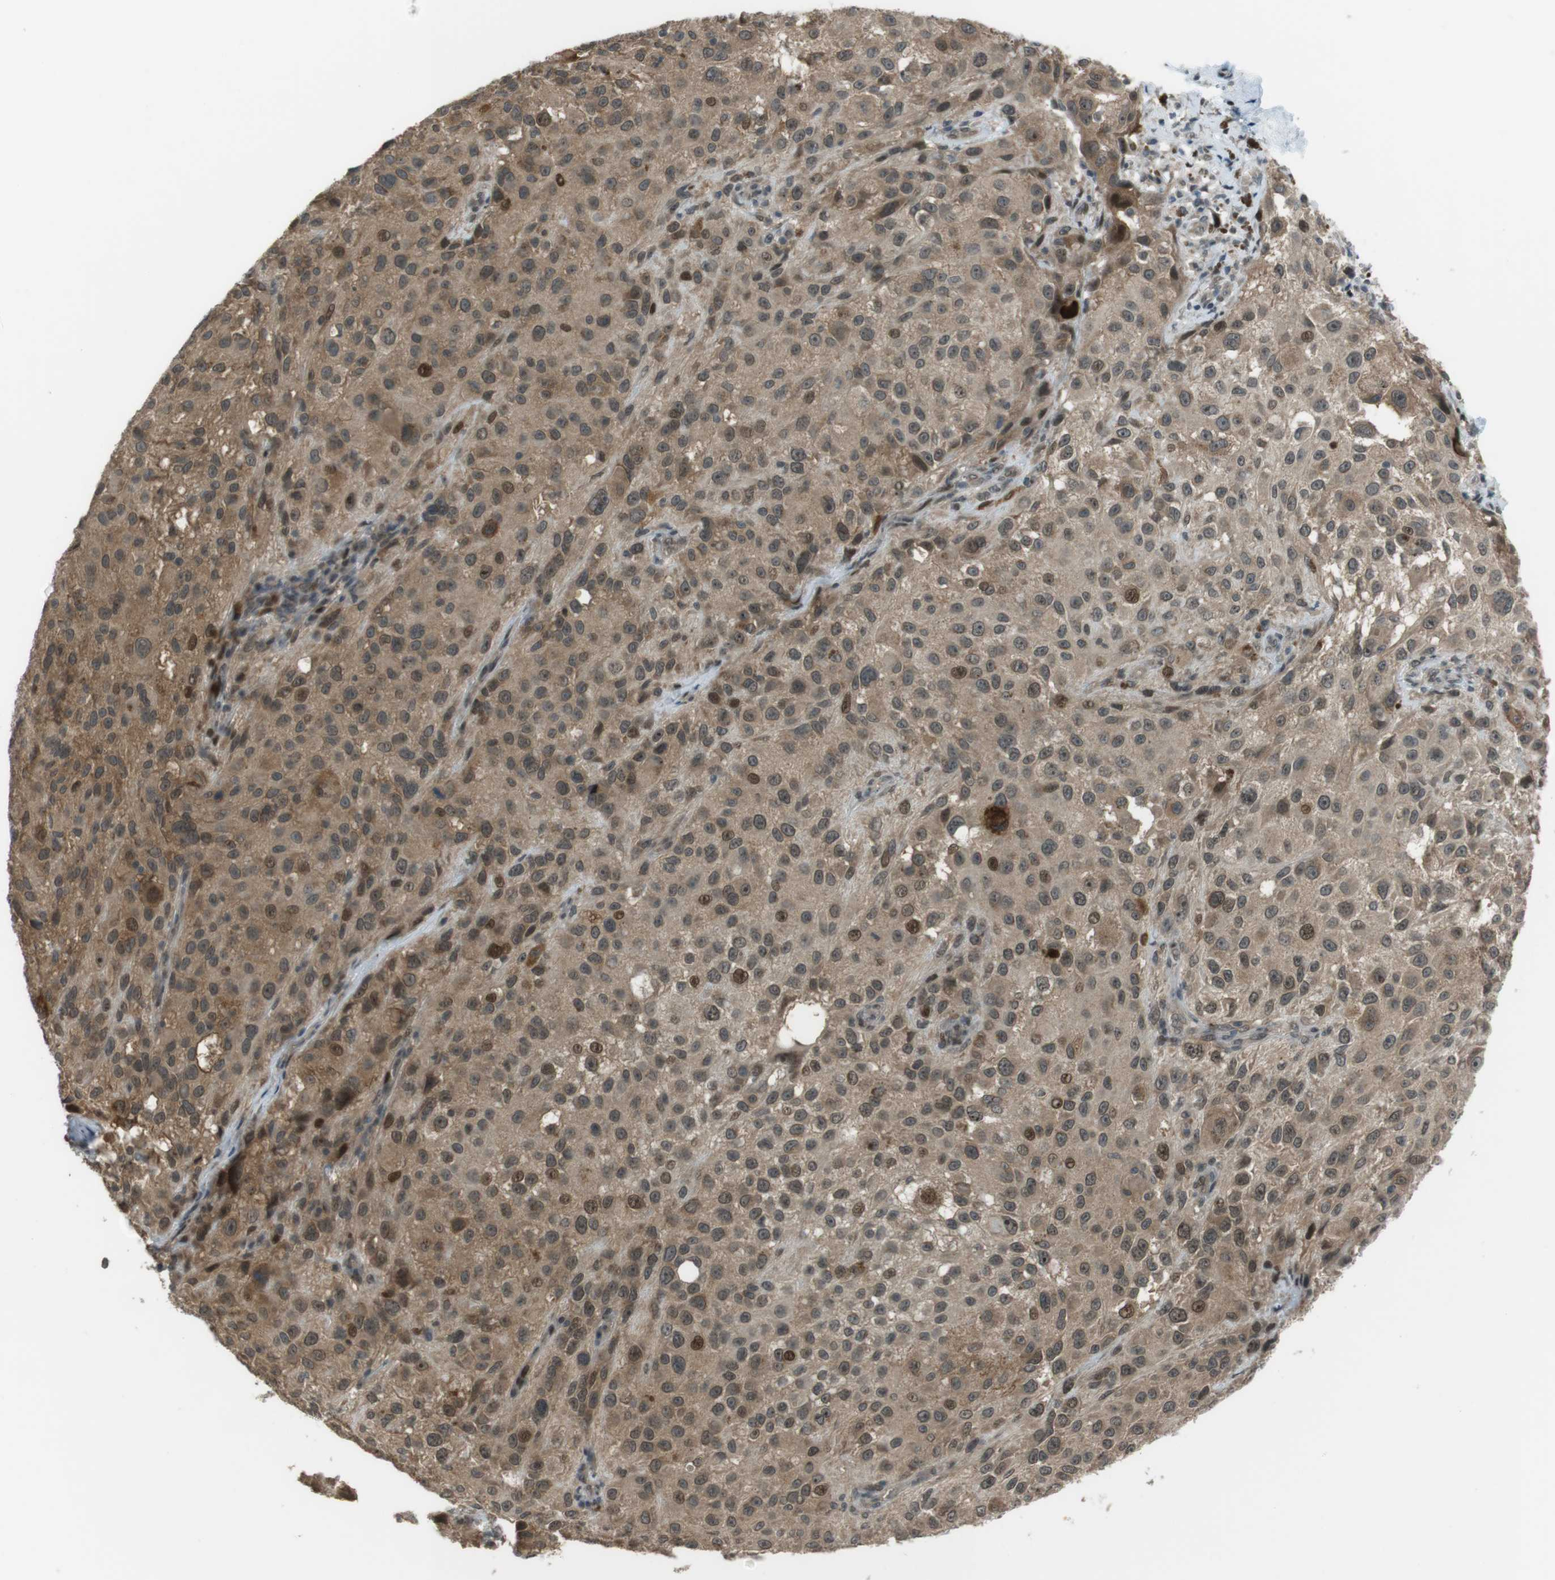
{"staining": {"intensity": "moderate", "quantity": ">75%", "location": "cytoplasmic/membranous,nuclear"}, "tissue": "melanoma", "cell_type": "Tumor cells", "image_type": "cancer", "snomed": [{"axis": "morphology", "description": "Necrosis, NOS"}, {"axis": "morphology", "description": "Malignant melanoma, NOS"}, {"axis": "topography", "description": "Skin"}], "caption": "The immunohistochemical stain highlights moderate cytoplasmic/membranous and nuclear staining in tumor cells of malignant melanoma tissue.", "gene": "SLITRK5", "patient": {"sex": "female", "age": 87}}